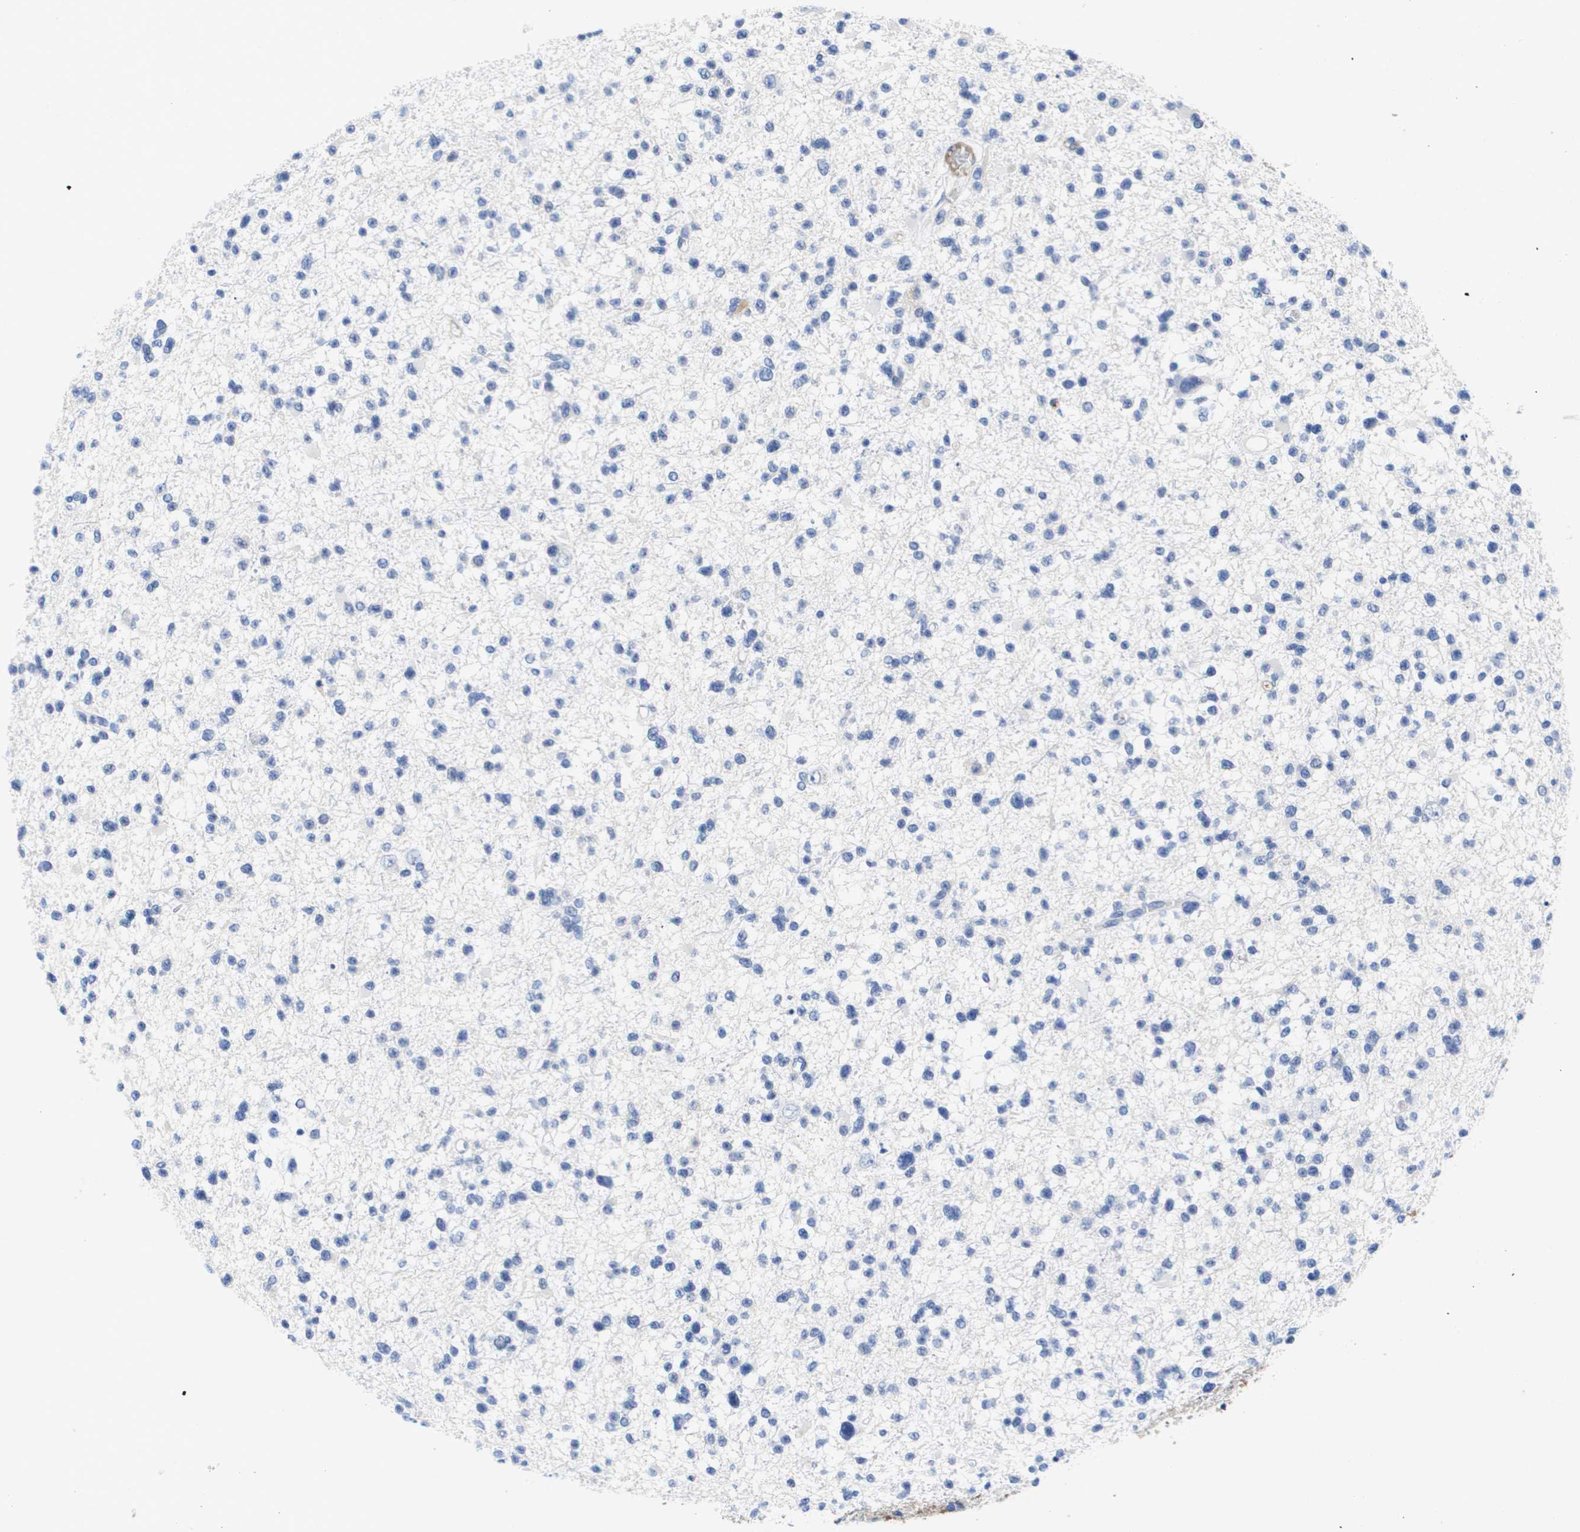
{"staining": {"intensity": "negative", "quantity": "none", "location": "none"}, "tissue": "glioma", "cell_type": "Tumor cells", "image_type": "cancer", "snomed": [{"axis": "morphology", "description": "Glioma, malignant, Low grade"}, {"axis": "topography", "description": "Brain"}], "caption": "Tumor cells show no significant positivity in low-grade glioma (malignant). Brightfield microscopy of immunohistochemistry stained with DAB (3,3'-diaminobenzidine) (brown) and hematoxylin (blue), captured at high magnification.", "gene": "SERPINC1", "patient": {"sex": "female", "age": 22}}